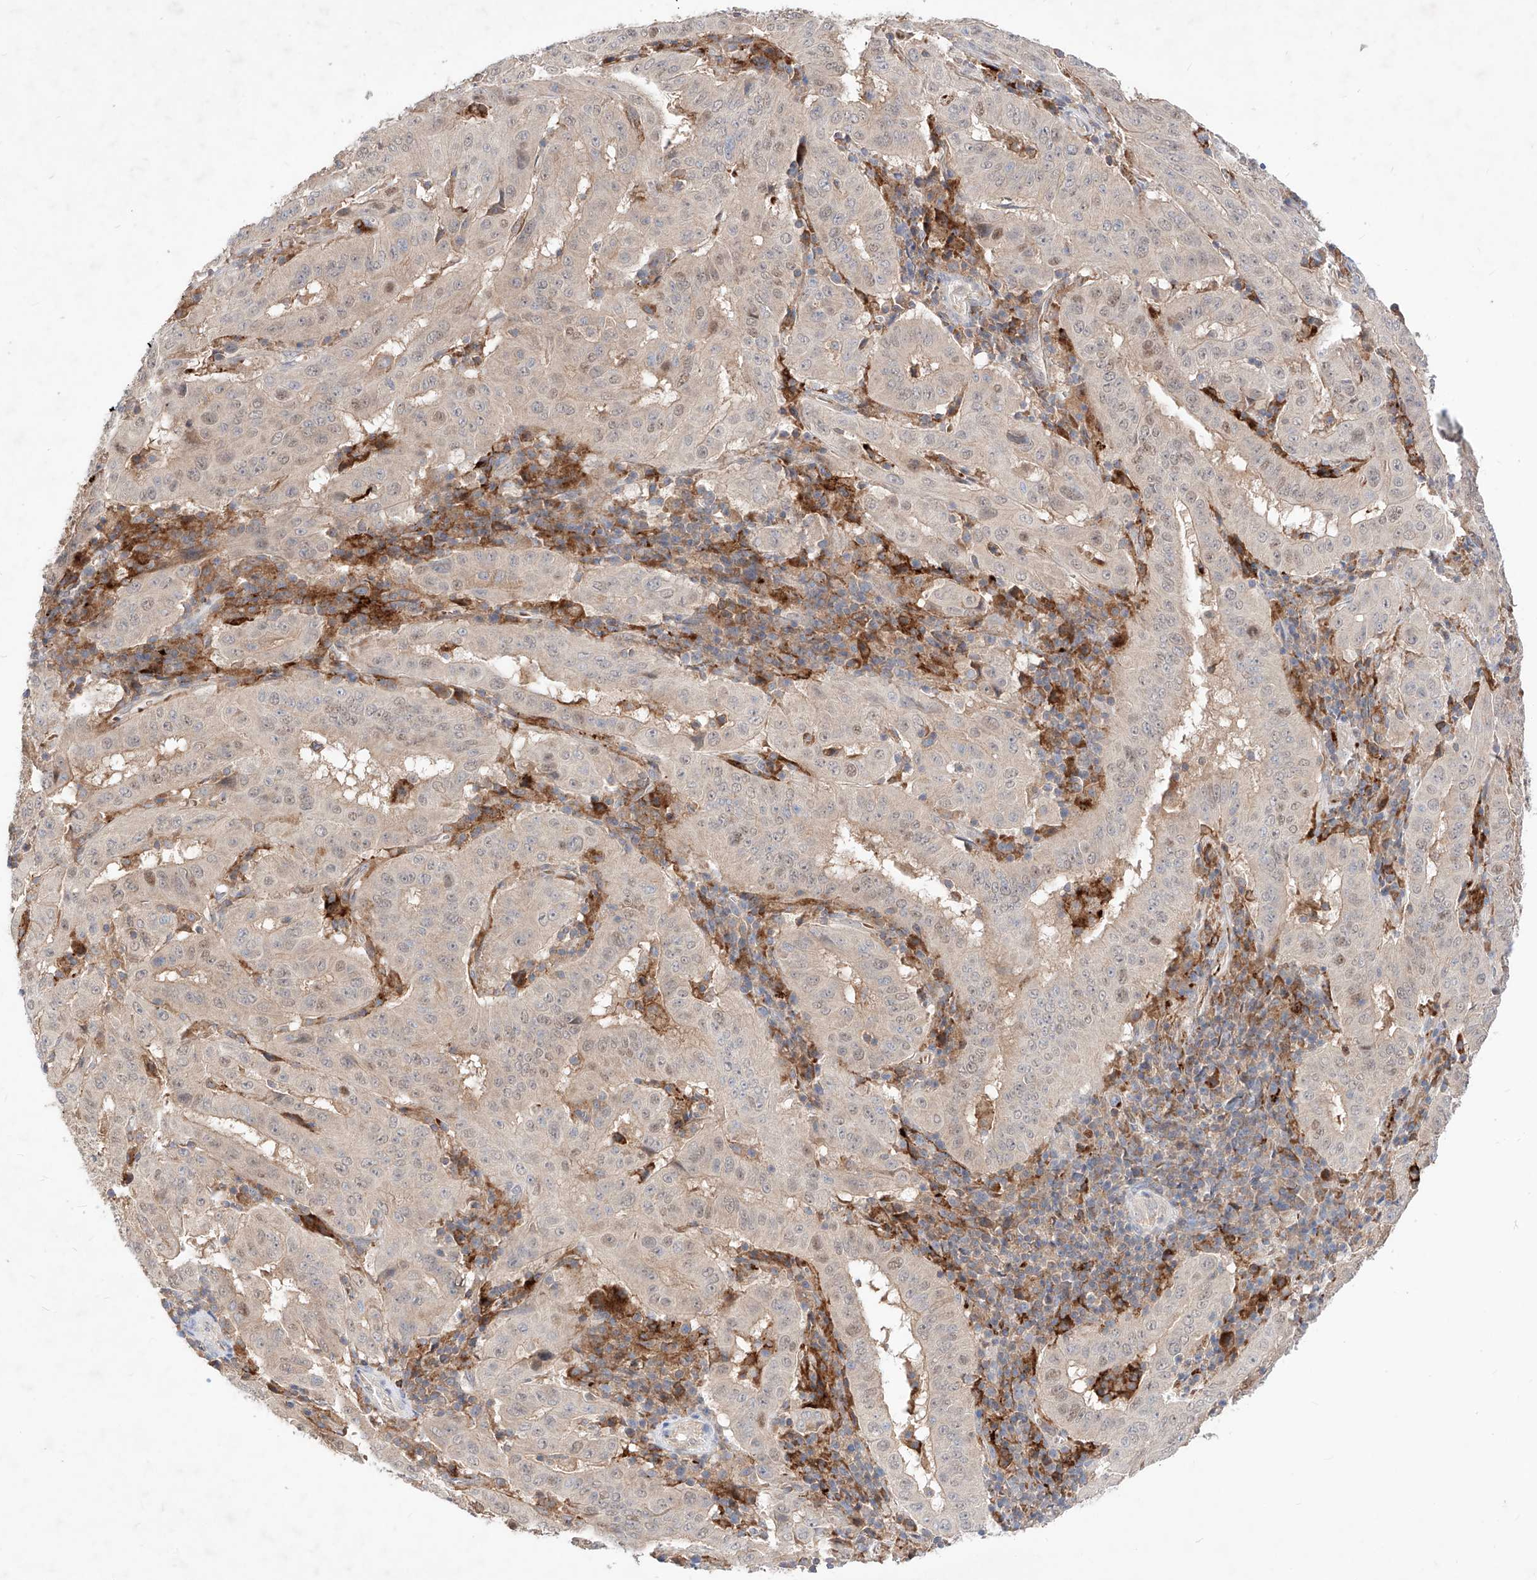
{"staining": {"intensity": "weak", "quantity": "25%-75%", "location": "cytoplasmic/membranous,nuclear"}, "tissue": "pancreatic cancer", "cell_type": "Tumor cells", "image_type": "cancer", "snomed": [{"axis": "morphology", "description": "Adenocarcinoma, NOS"}, {"axis": "topography", "description": "Pancreas"}], "caption": "Immunohistochemical staining of human pancreatic cancer exhibits weak cytoplasmic/membranous and nuclear protein positivity in about 25%-75% of tumor cells.", "gene": "TSNAX", "patient": {"sex": "male", "age": 63}}